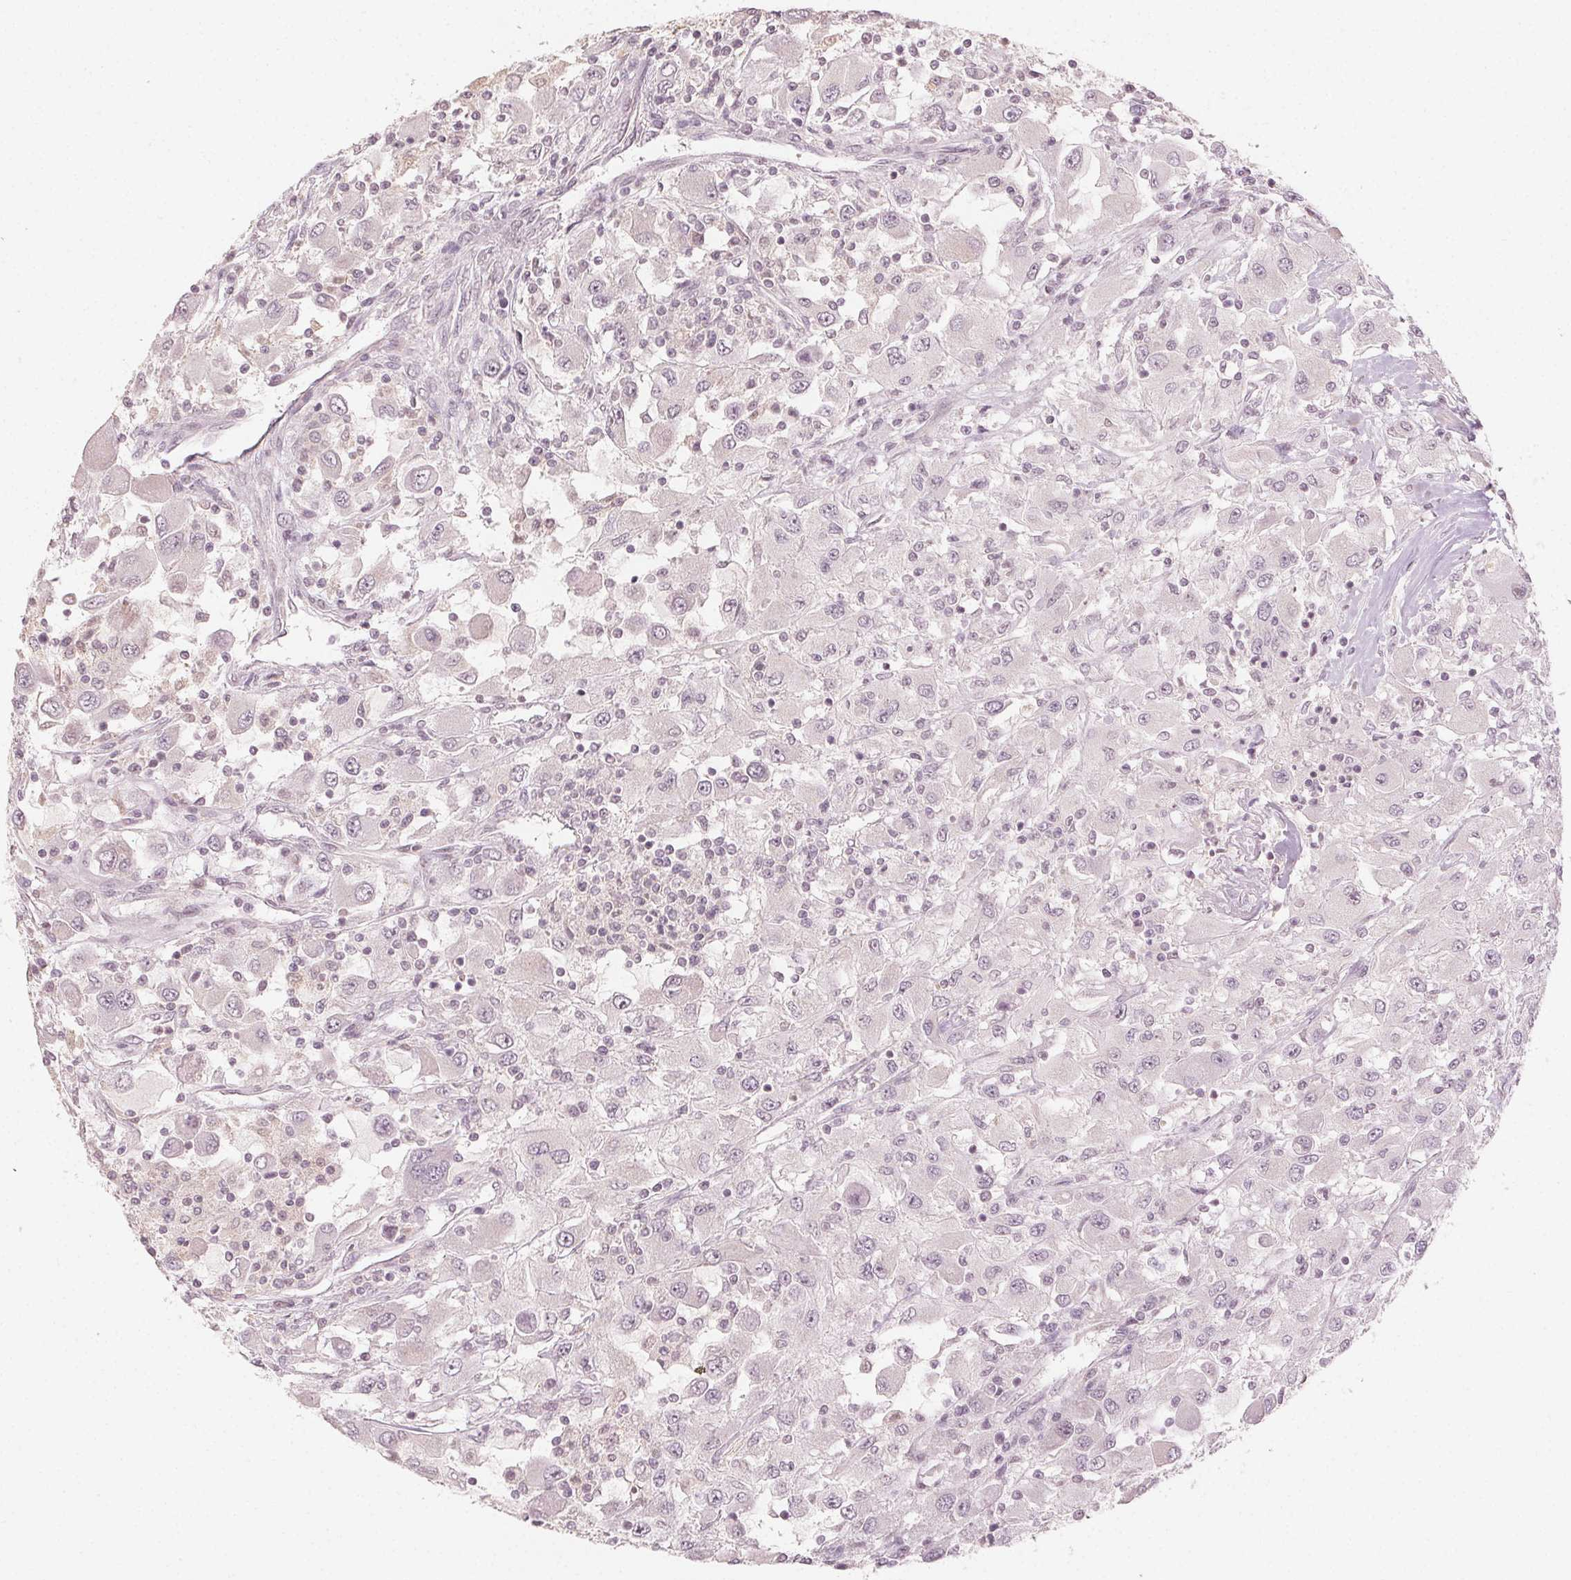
{"staining": {"intensity": "negative", "quantity": "none", "location": "none"}, "tissue": "renal cancer", "cell_type": "Tumor cells", "image_type": "cancer", "snomed": [{"axis": "morphology", "description": "Adenocarcinoma, NOS"}, {"axis": "topography", "description": "Kidney"}], "caption": "DAB (3,3'-diaminobenzidine) immunohistochemical staining of adenocarcinoma (renal) exhibits no significant expression in tumor cells.", "gene": "MAPK14", "patient": {"sex": "female", "age": 67}}